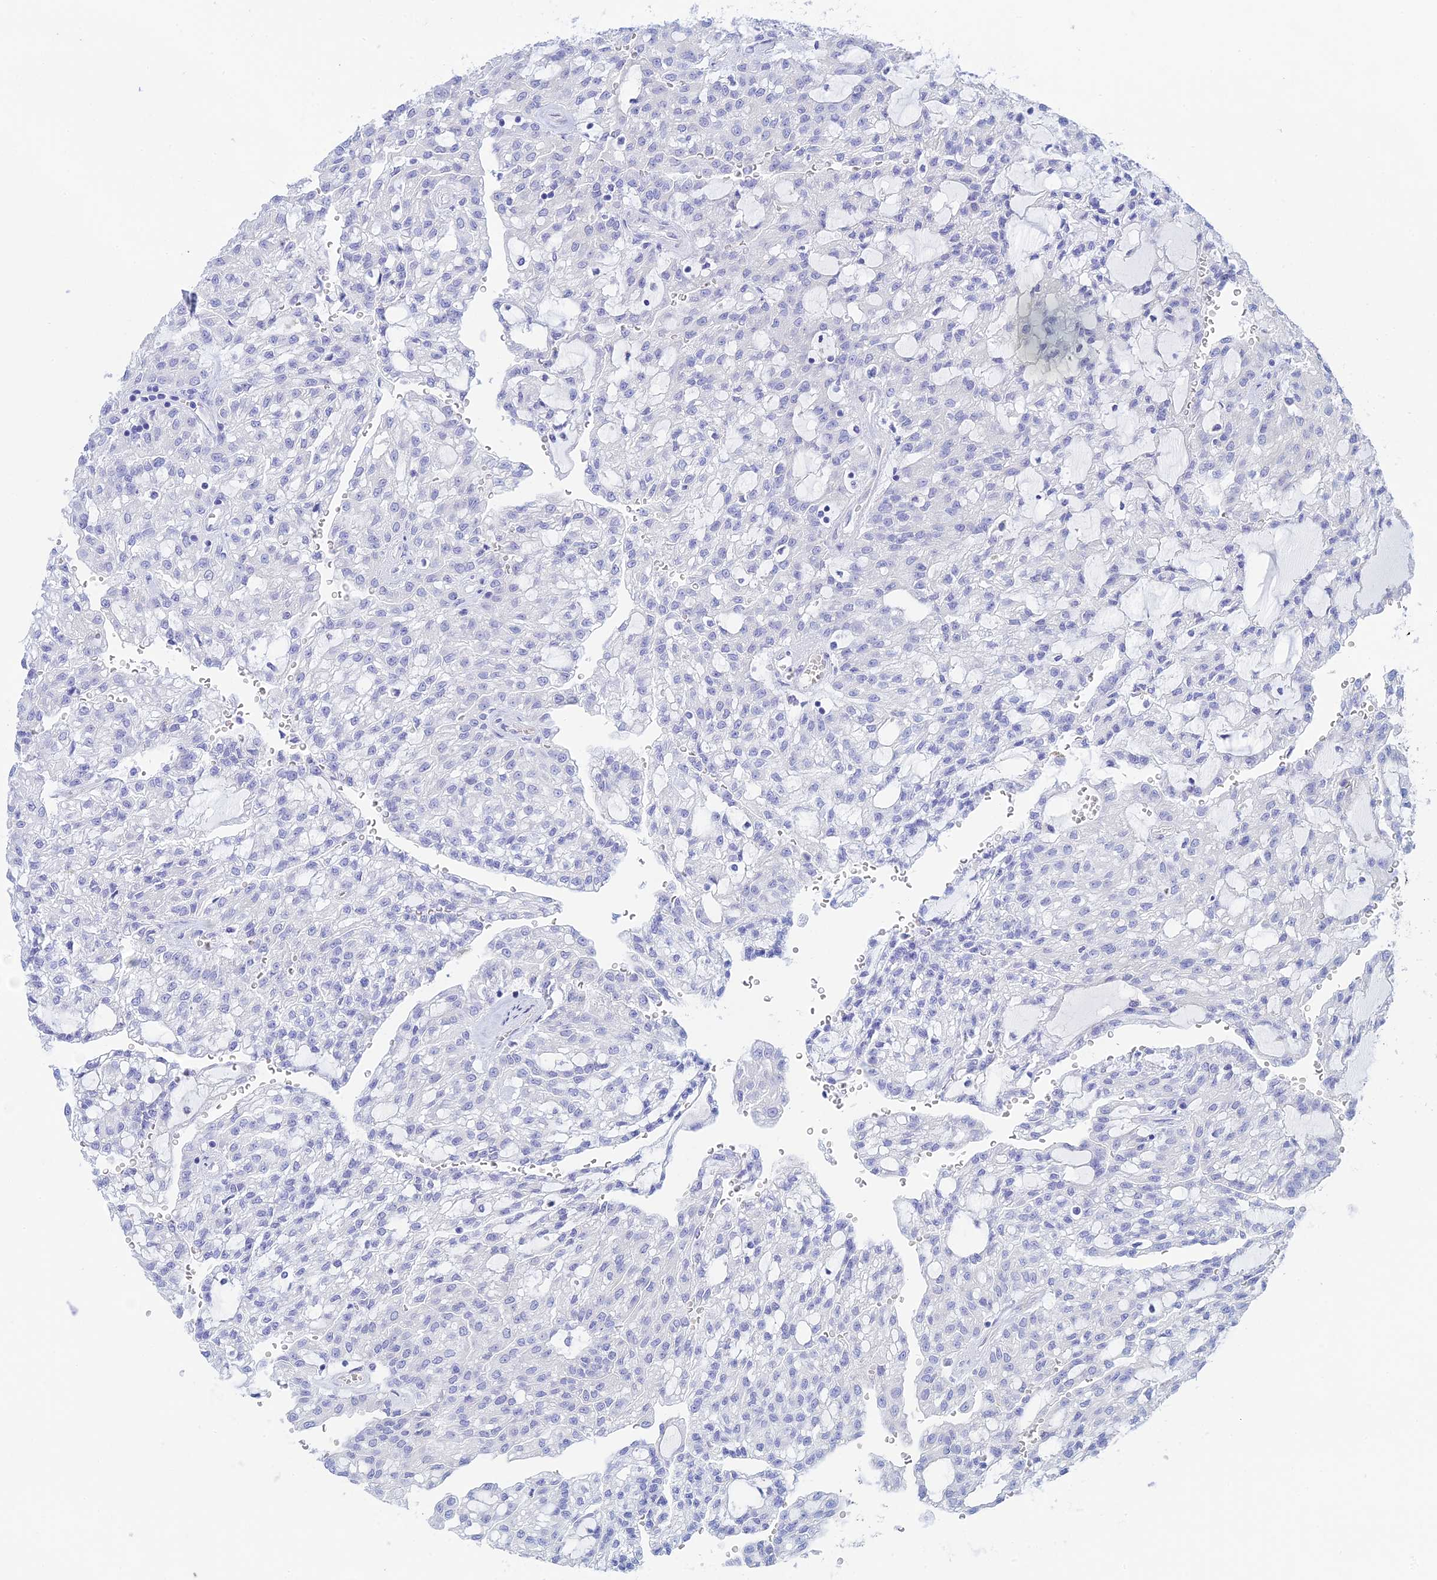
{"staining": {"intensity": "negative", "quantity": "none", "location": "none"}, "tissue": "renal cancer", "cell_type": "Tumor cells", "image_type": "cancer", "snomed": [{"axis": "morphology", "description": "Adenocarcinoma, NOS"}, {"axis": "topography", "description": "Kidney"}], "caption": "Tumor cells show no significant protein positivity in renal cancer (adenocarcinoma). Brightfield microscopy of immunohistochemistry (IHC) stained with DAB (brown) and hematoxylin (blue), captured at high magnification.", "gene": "CEP152", "patient": {"sex": "male", "age": 63}}